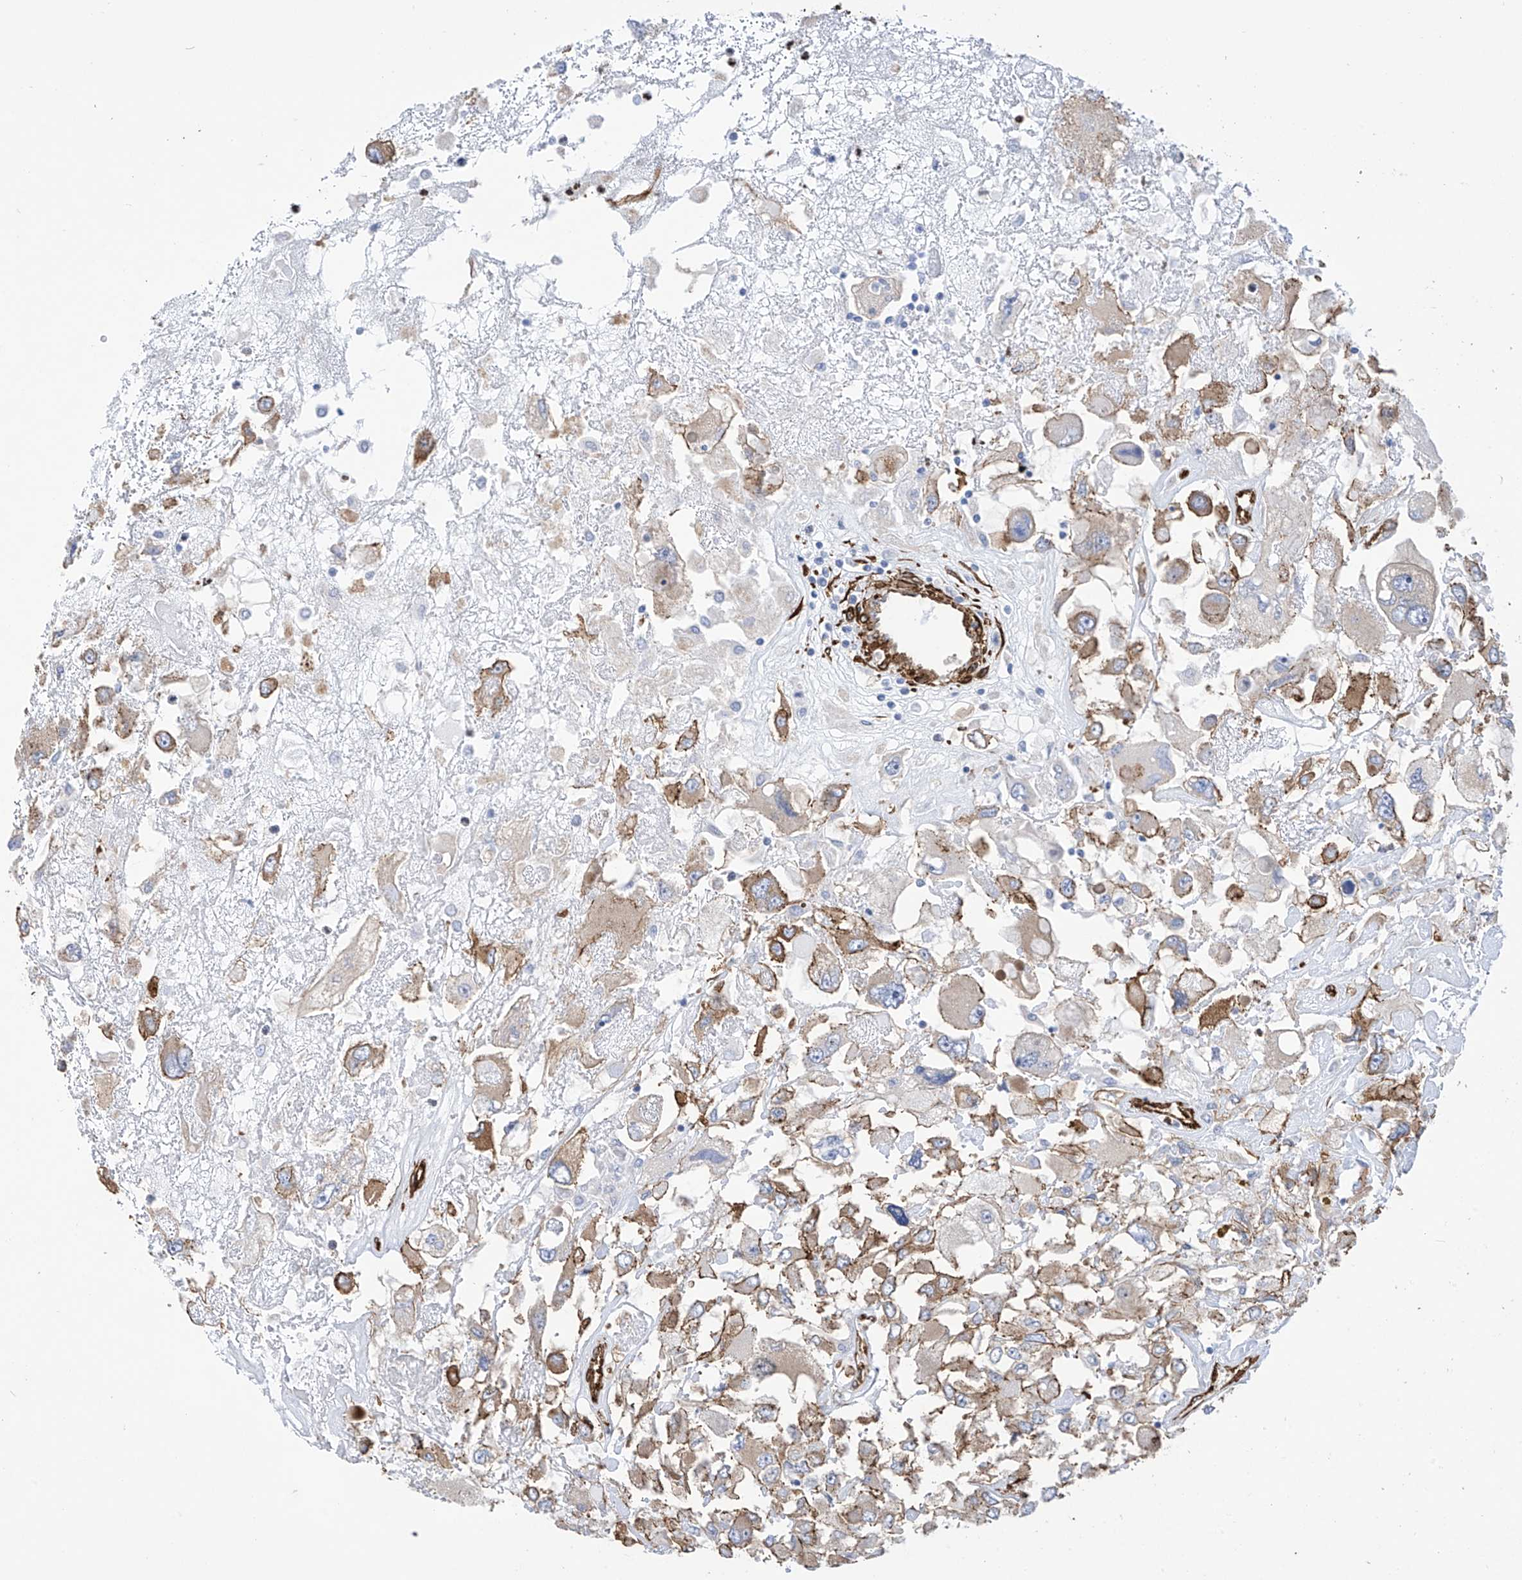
{"staining": {"intensity": "weak", "quantity": "25%-75%", "location": "cytoplasmic/membranous"}, "tissue": "renal cancer", "cell_type": "Tumor cells", "image_type": "cancer", "snomed": [{"axis": "morphology", "description": "Adenocarcinoma, NOS"}, {"axis": "topography", "description": "Kidney"}], "caption": "The histopathology image displays immunohistochemical staining of adenocarcinoma (renal). There is weak cytoplasmic/membranous positivity is identified in approximately 25%-75% of tumor cells.", "gene": "UBTD1", "patient": {"sex": "female", "age": 52}}